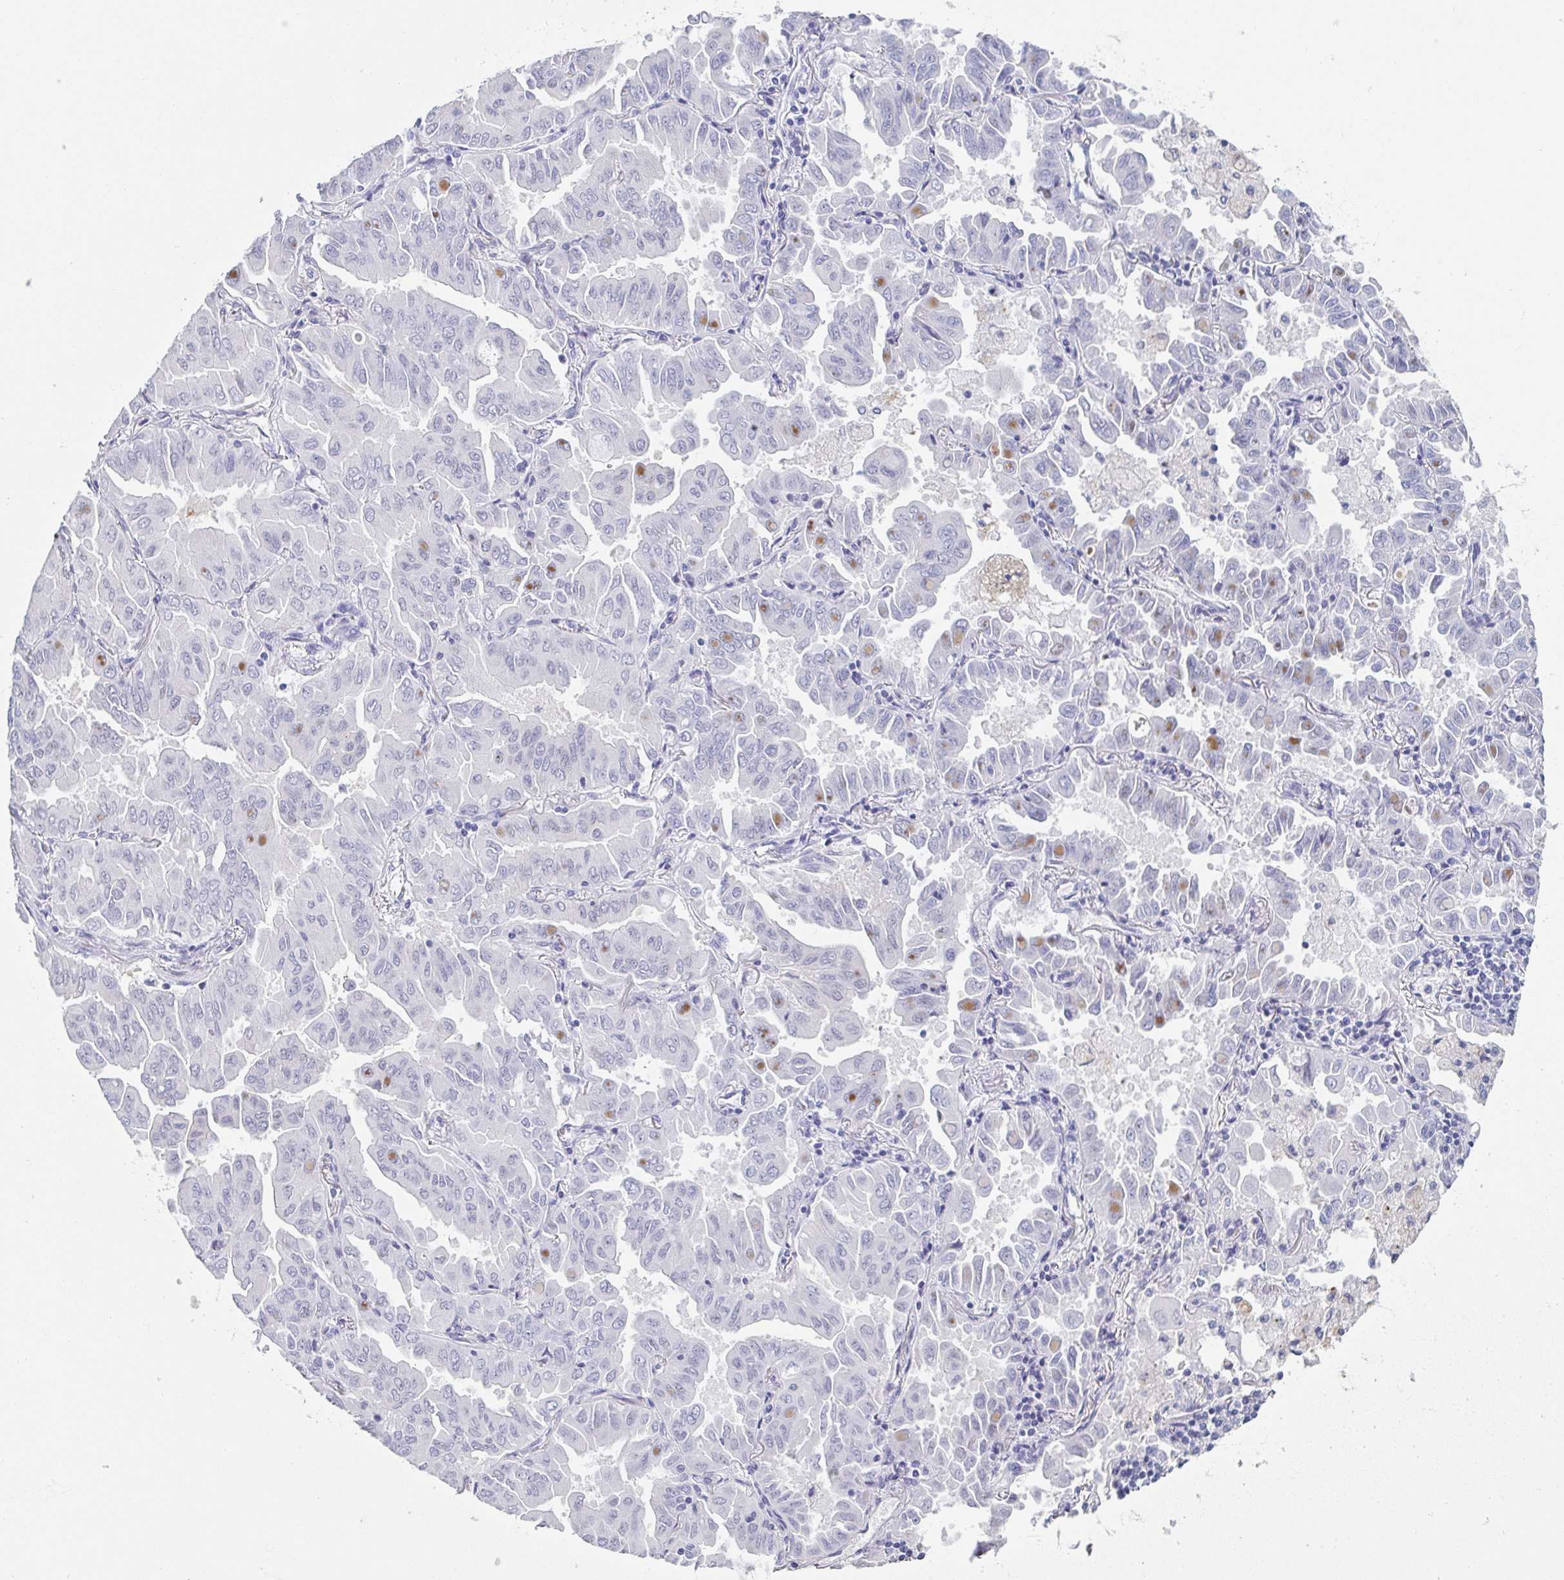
{"staining": {"intensity": "moderate", "quantity": "<25%", "location": "cytoplasmic/membranous"}, "tissue": "lung cancer", "cell_type": "Tumor cells", "image_type": "cancer", "snomed": [{"axis": "morphology", "description": "Adenocarcinoma, NOS"}, {"axis": "topography", "description": "Lung"}], "caption": "Immunohistochemical staining of human adenocarcinoma (lung) demonstrates low levels of moderate cytoplasmic/membranous protein expression in approximately <25% of tumor cells.", "gene": "REG4", "patient": {"sex": "male", "age": 64}}